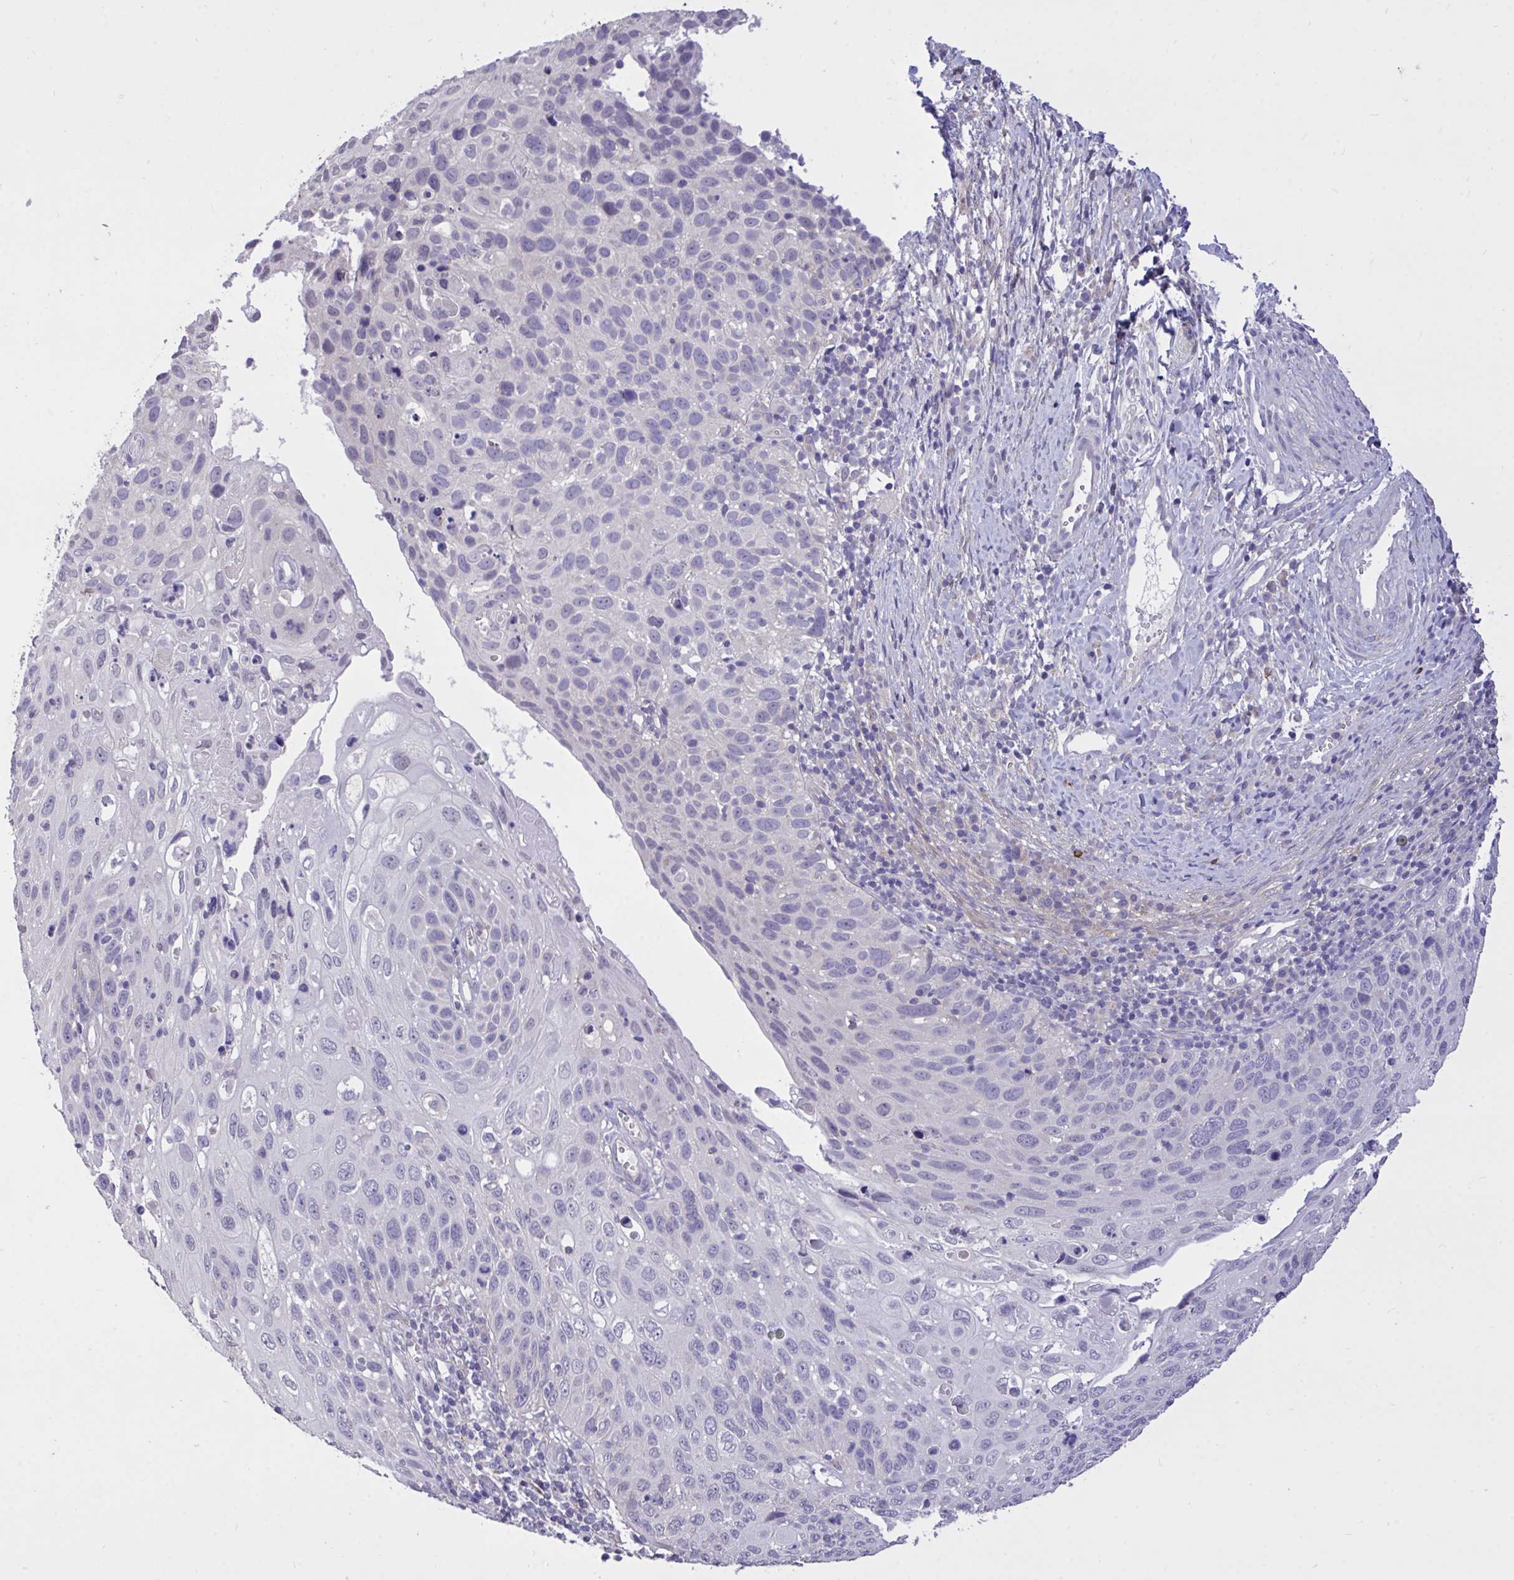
{"staining": {"intensity": "negative", "quantity": "none", "location": "none"}, "tissue": "cervical cancer", "cell_type": "Tumor cells", "image_type": "cancer", "snomed": [{"axis": "morphology", "description": "Squamous cell carcinoma, NOS"}, {"axis": "topography", "description": "Cervix"}], "caption": "Immunohistochemical staining of human cervical cancer (squamous cell carcinoma) demonstrates no significant staining in tumor cells. (Stains: DAB immunohistochemistry (IHC) with hematoxylin counter stain, Microscopy: brightfield microscopy at high magnification).", "gene": "MPC2", "patient": {"sex": "female", "age": 70}}